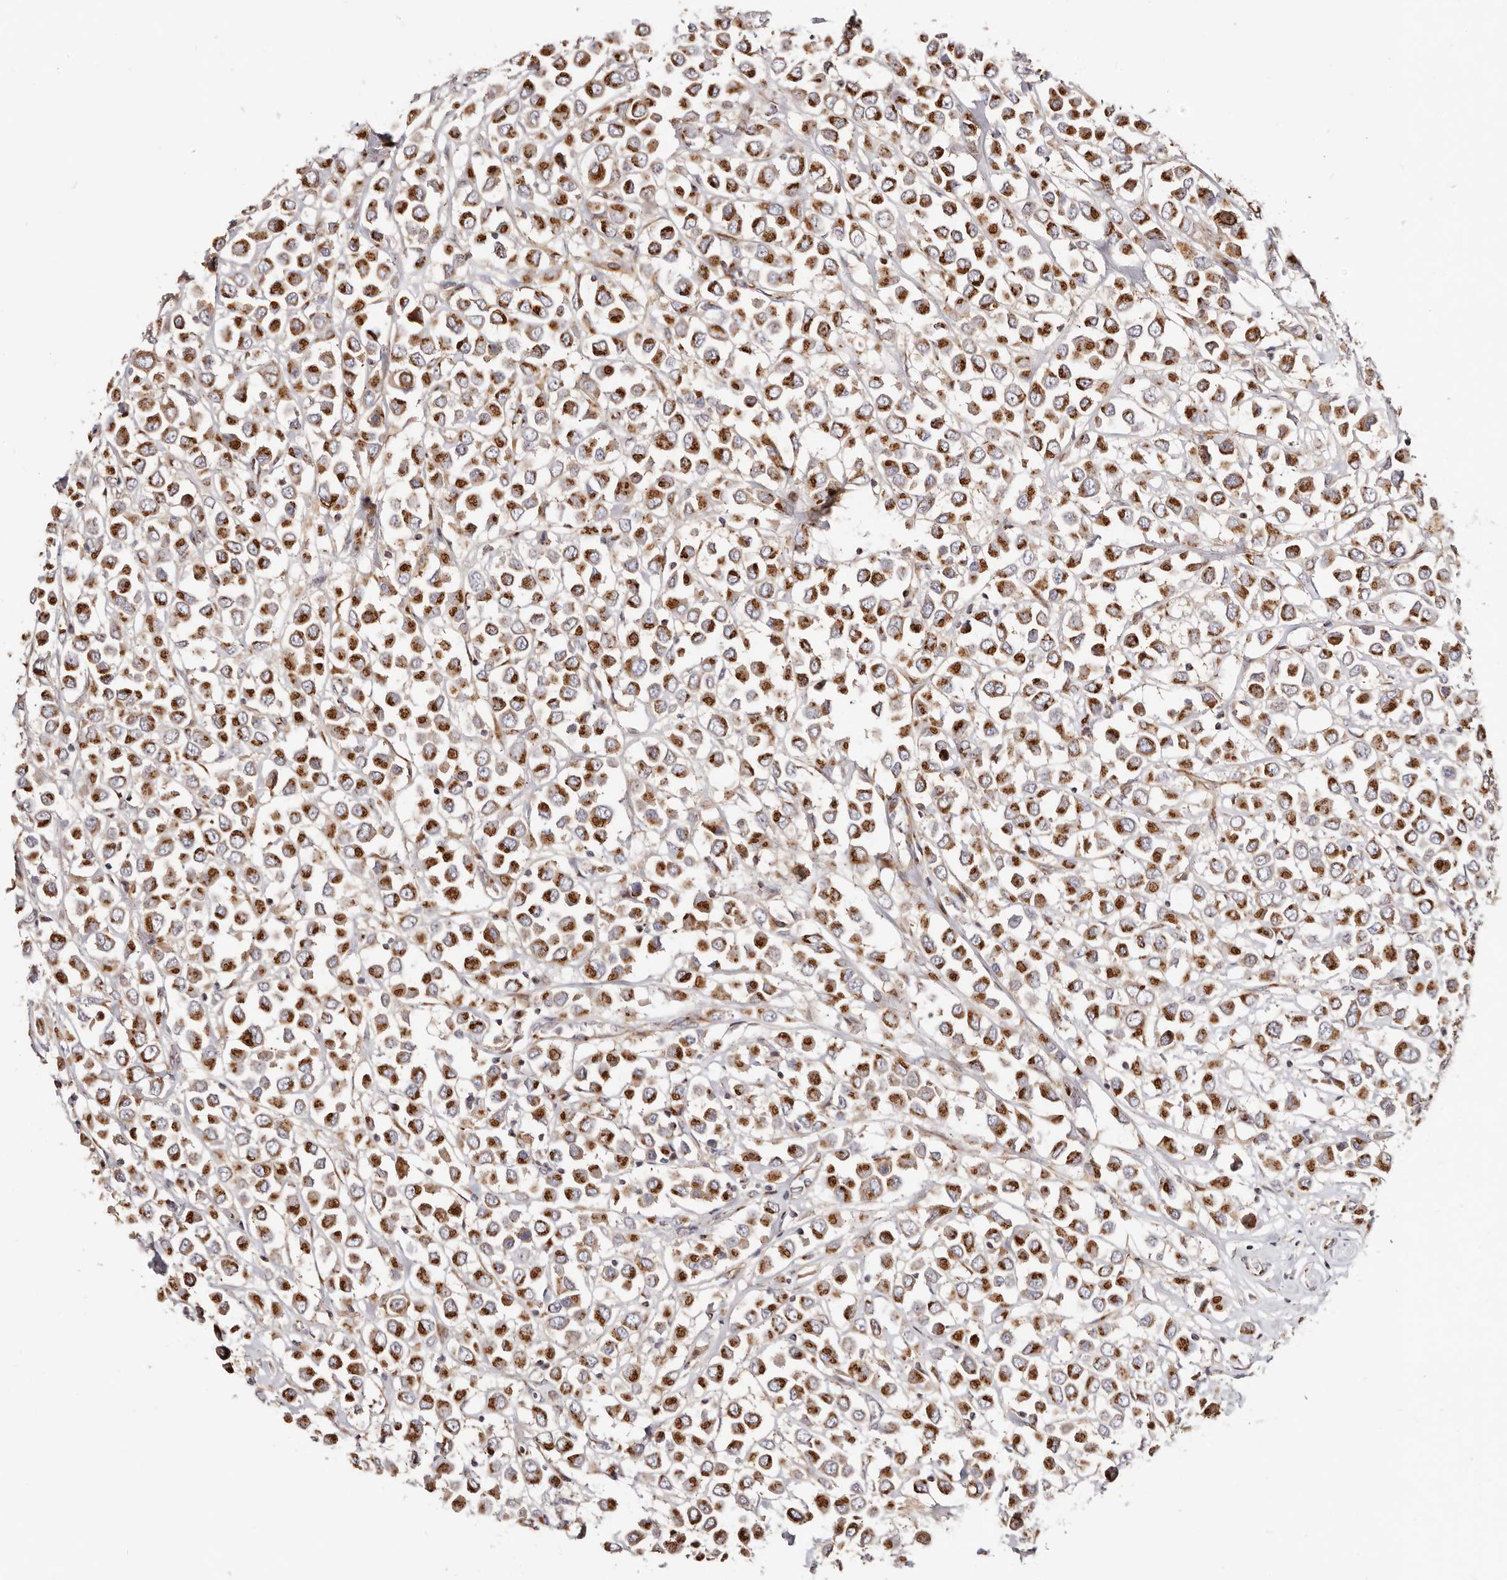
{"staining": {"intensity": "strong", "quantity": ">75%", "location": "cytoplasmic/membranous"}, "tissue": "breast cancer", "cell_type": "Tumor cells", "image_type": "cancer", "snomed": [{"axis": "morphology", "description": "Duct carcinoma"}, {"axis": "topography", "description": "Breast"}], "caption": "An image showing strong cytoplasmic/membranous staining in about >75% of tumor cells in infiltrating ductal carcinoma (breast), as visualized by brown immunohistochemical staining.", "gene": "MAPK6", "patient": {"sex": "female", "age": 61}}